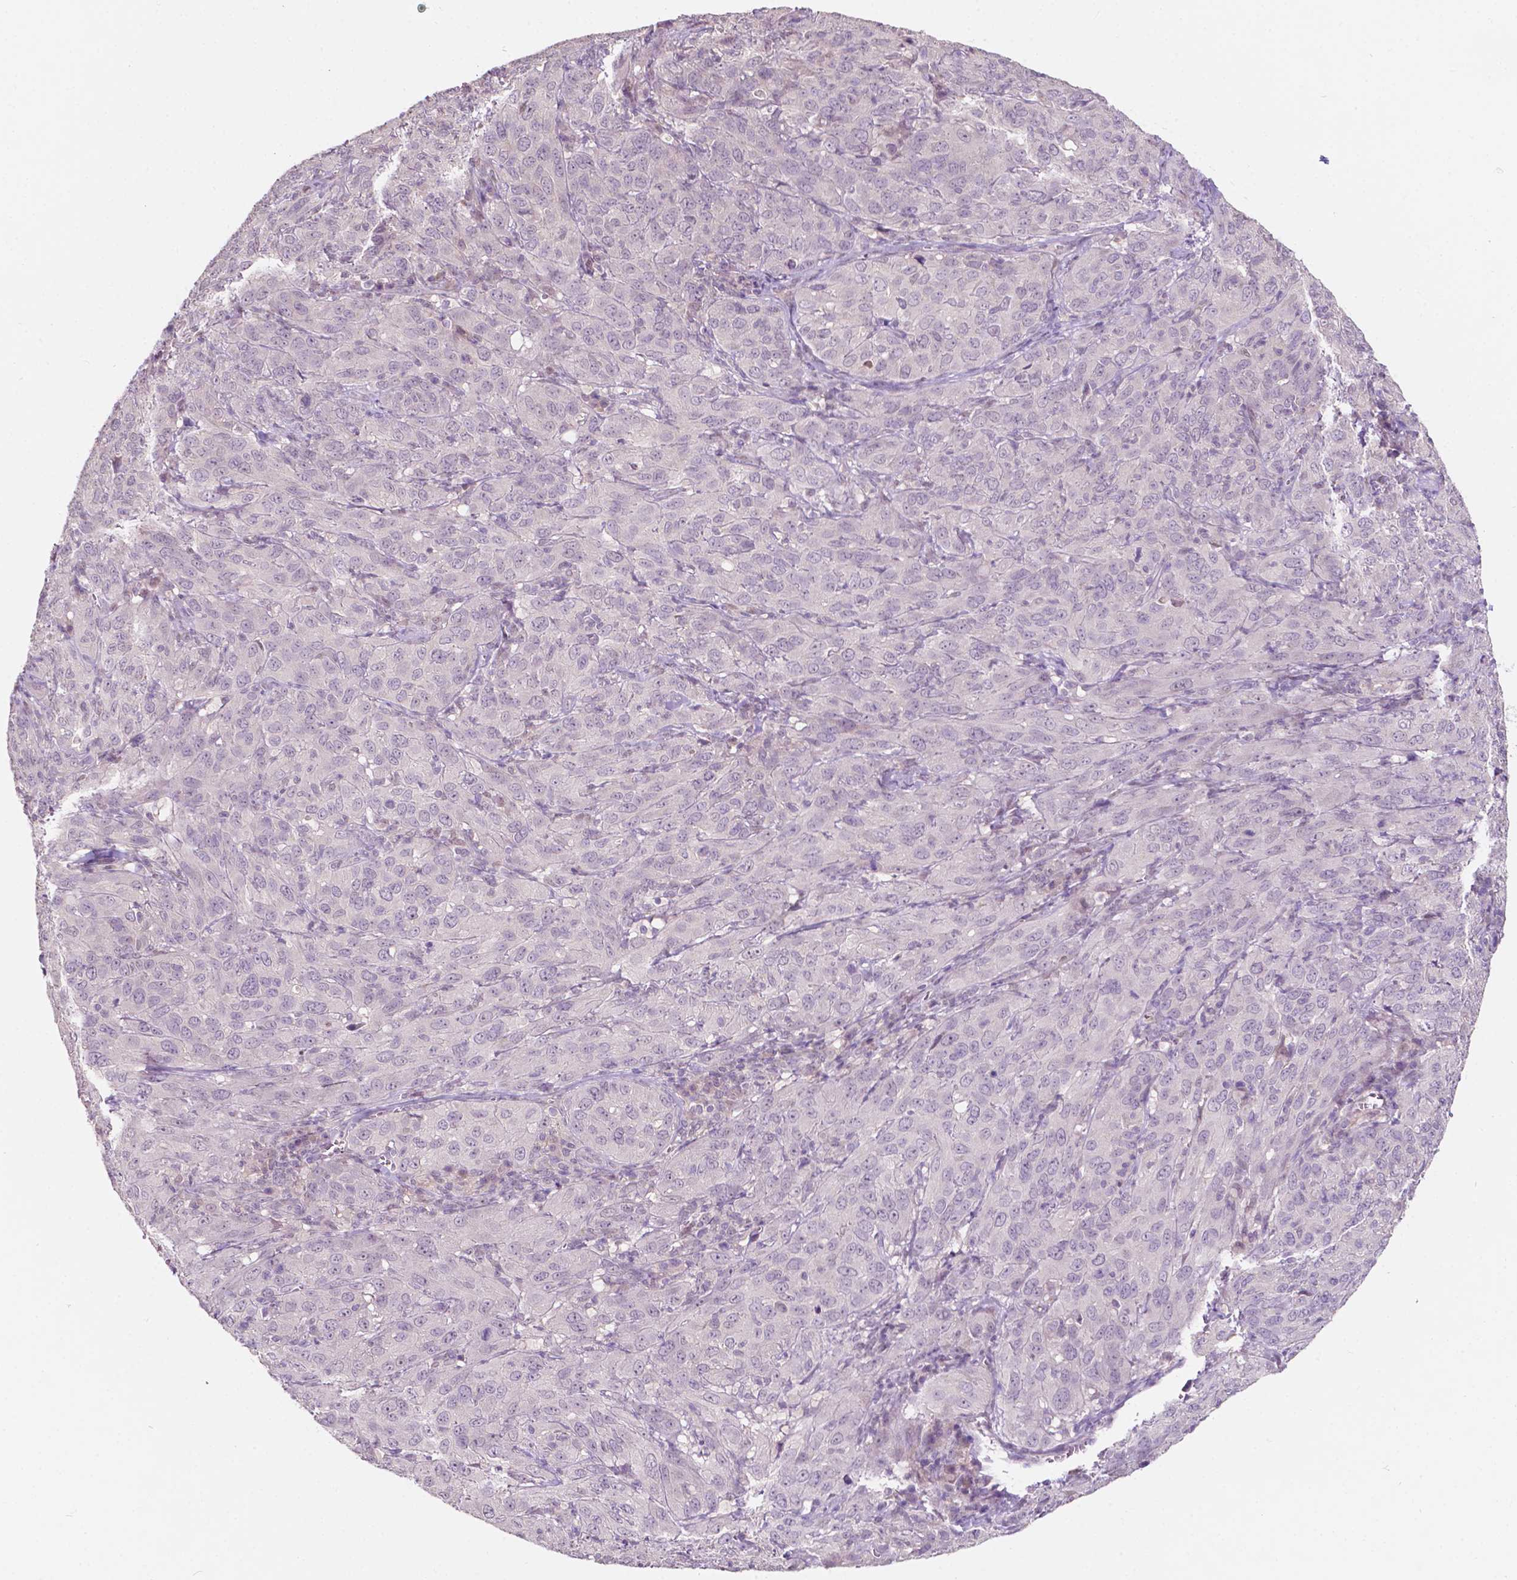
{"staining": {"intensity": "negative", "quantity": "none", "location": "none"}, "tissue": "cervical cancer", "cell_type": "Tumor cells", "image_type": "cancer", "snomed": [{"axis": "morphology", "description": "Normal tissue, NOS"}, {"axis": "morphology", "description": "Squamous cell carcinoma, NOS"}, {"axis": "topography", "description": "Cervix"}], "caption": "A high-resolution histopathology image shows IHC staining of cervical cancer, which reveals no significant expression in tumor cells. (Brightfield microscopy of DAB (3,3'-diaminobenzidine) immunohistochemistry (IHC) at high magnification).", "gene": "TM6SF2", "patient": {"sex": "female", "age": 51}}